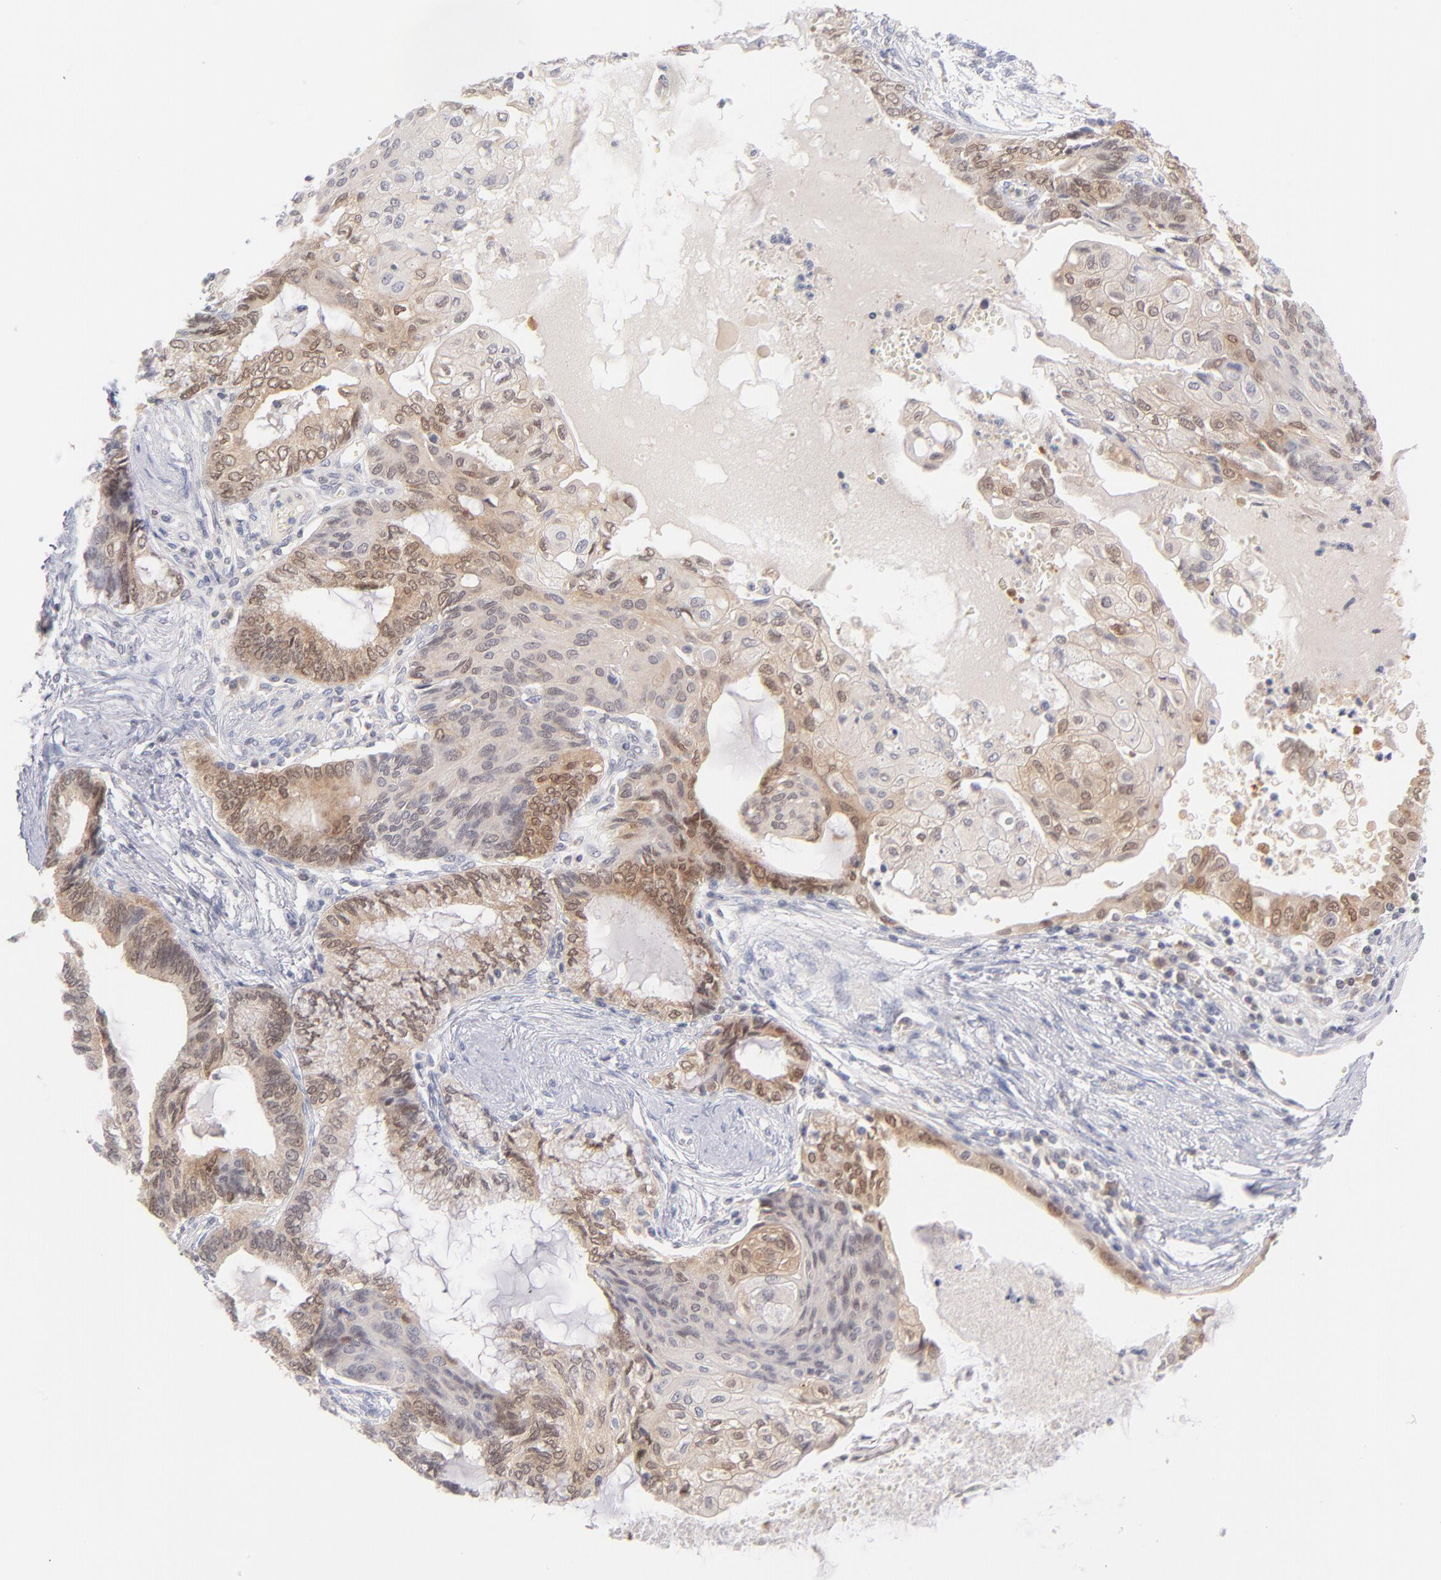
{"staining": {"intensity": "moderate", "quantity": "25%-75%", "location": "cytoplasmic/membranous,nuclear"}, "tissue": "endometrial cancer", "cell_type": "Tumor cells", "image_type": "cancer", "snomed": [{"axis": "morphology", "description": "Adenocarcinoma, NOS"}, {"axis": "topography", "description": "Endometrium"}], "caption": "Adenocarcinoma (endometrial) stained for a protein reveals moderate cytoplasmic/membranous and nuclear positivity in tumor cells. (brown staining indicates protein expression, while blue staining denotes nuclei).", "gene": "CASP6", "patient": {"sex": "female", "age": 79}}